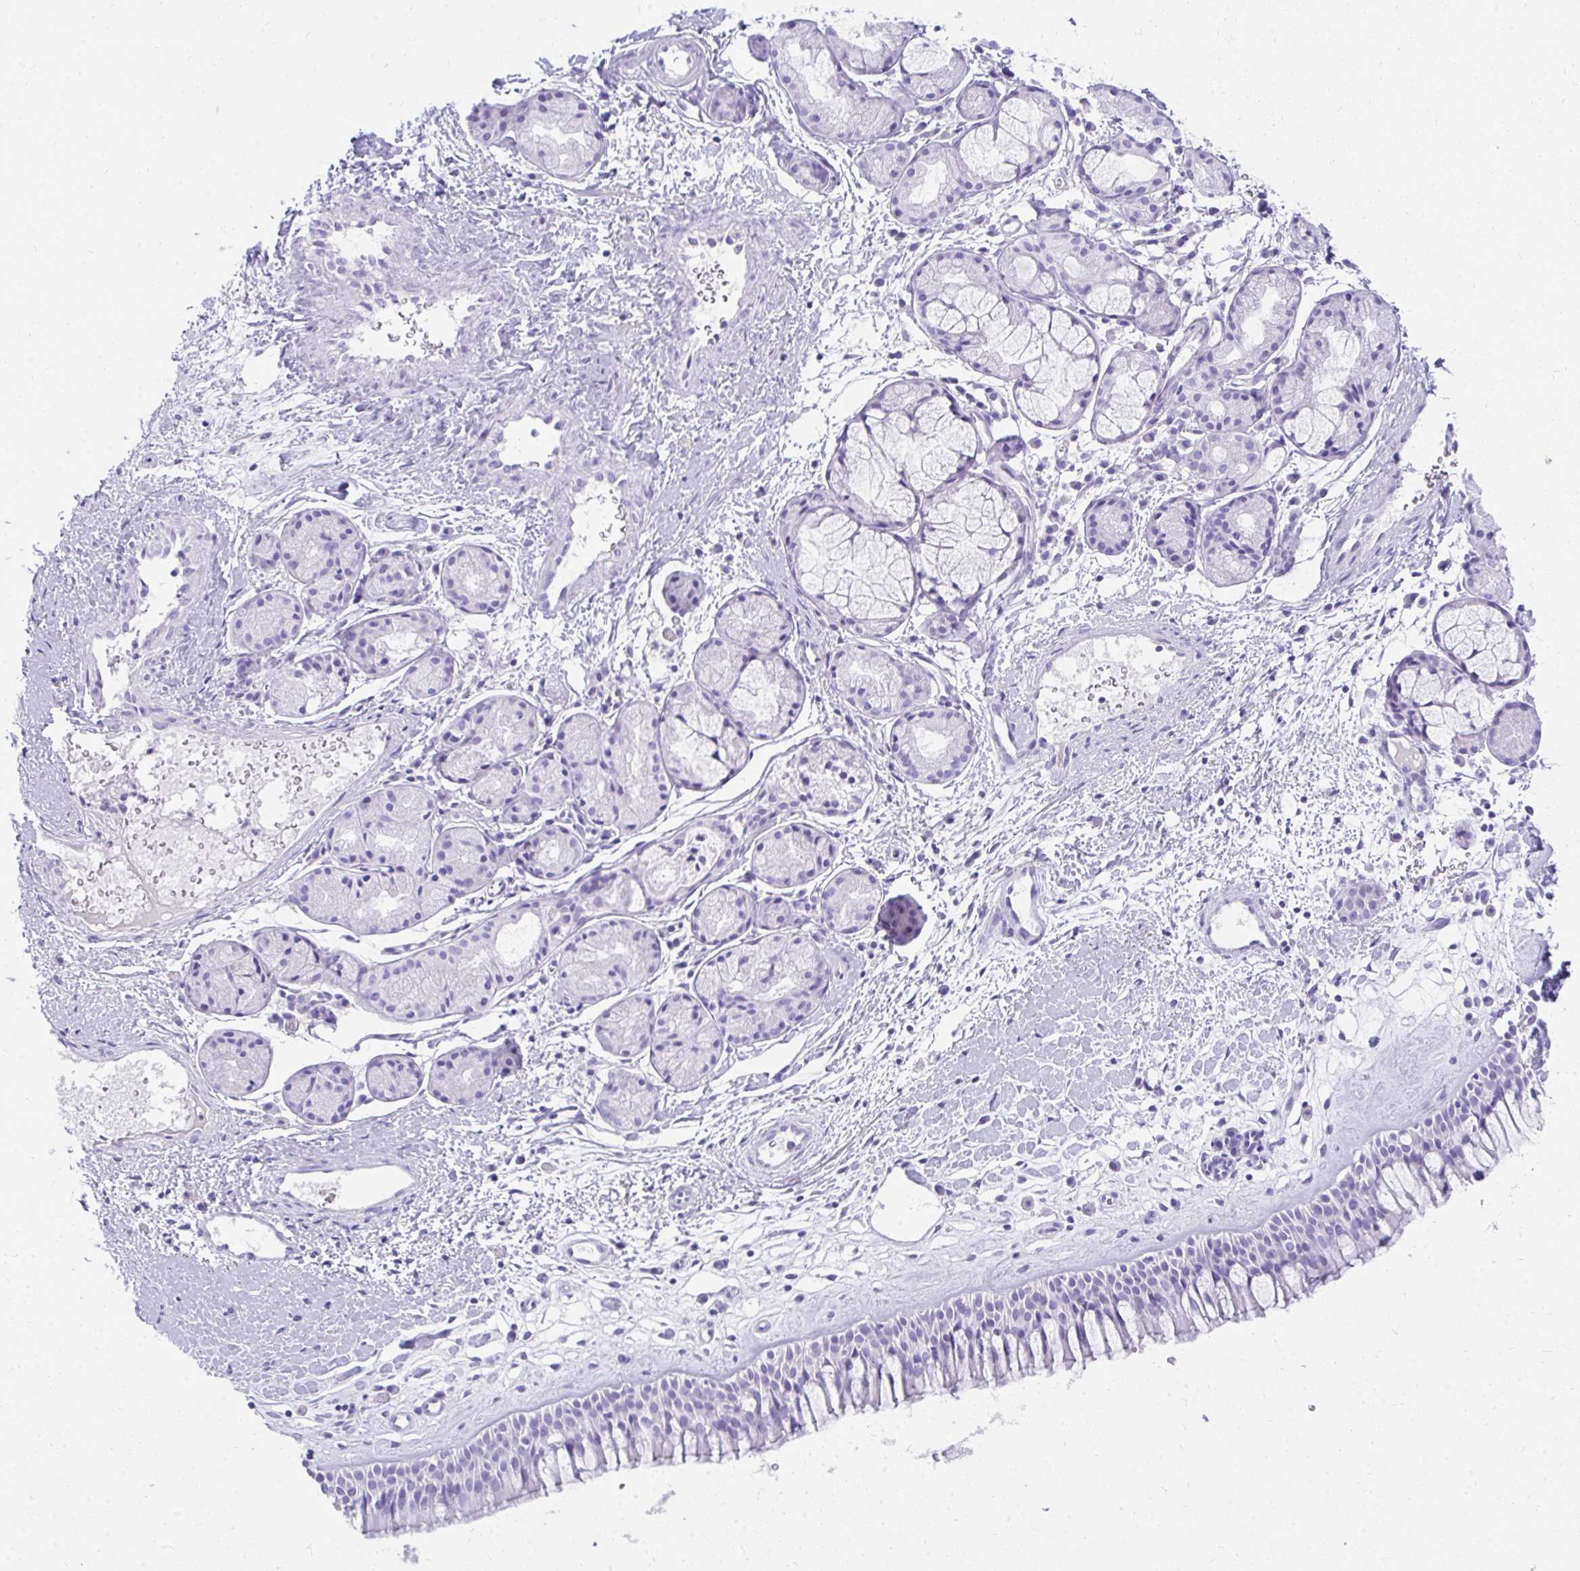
{"staining": {"intensity": "negative", "quantity": "none", "location": "none"}, "tissue": "nasopharynx", "cell_type": "Respiratory epithelial cells", "image_type": "normal", "snomed": [{"axis": "morphology", "description": "Normal tissue, NOS"}, {"axis": "topography", "description": "Nasopharynx"}], "caption": "DAB immunohistochemical staining of unremarkable human nasopharynx shows no significant staining in respiratory epithelial cells. The staining was performed using DAB to visualize the protein expression in brown, while the nuclei were stained in blue with hematoxylin (Magnification: 20x).", "gene": "TNNT1", "patient": {"sex": "male", "age": 65}}